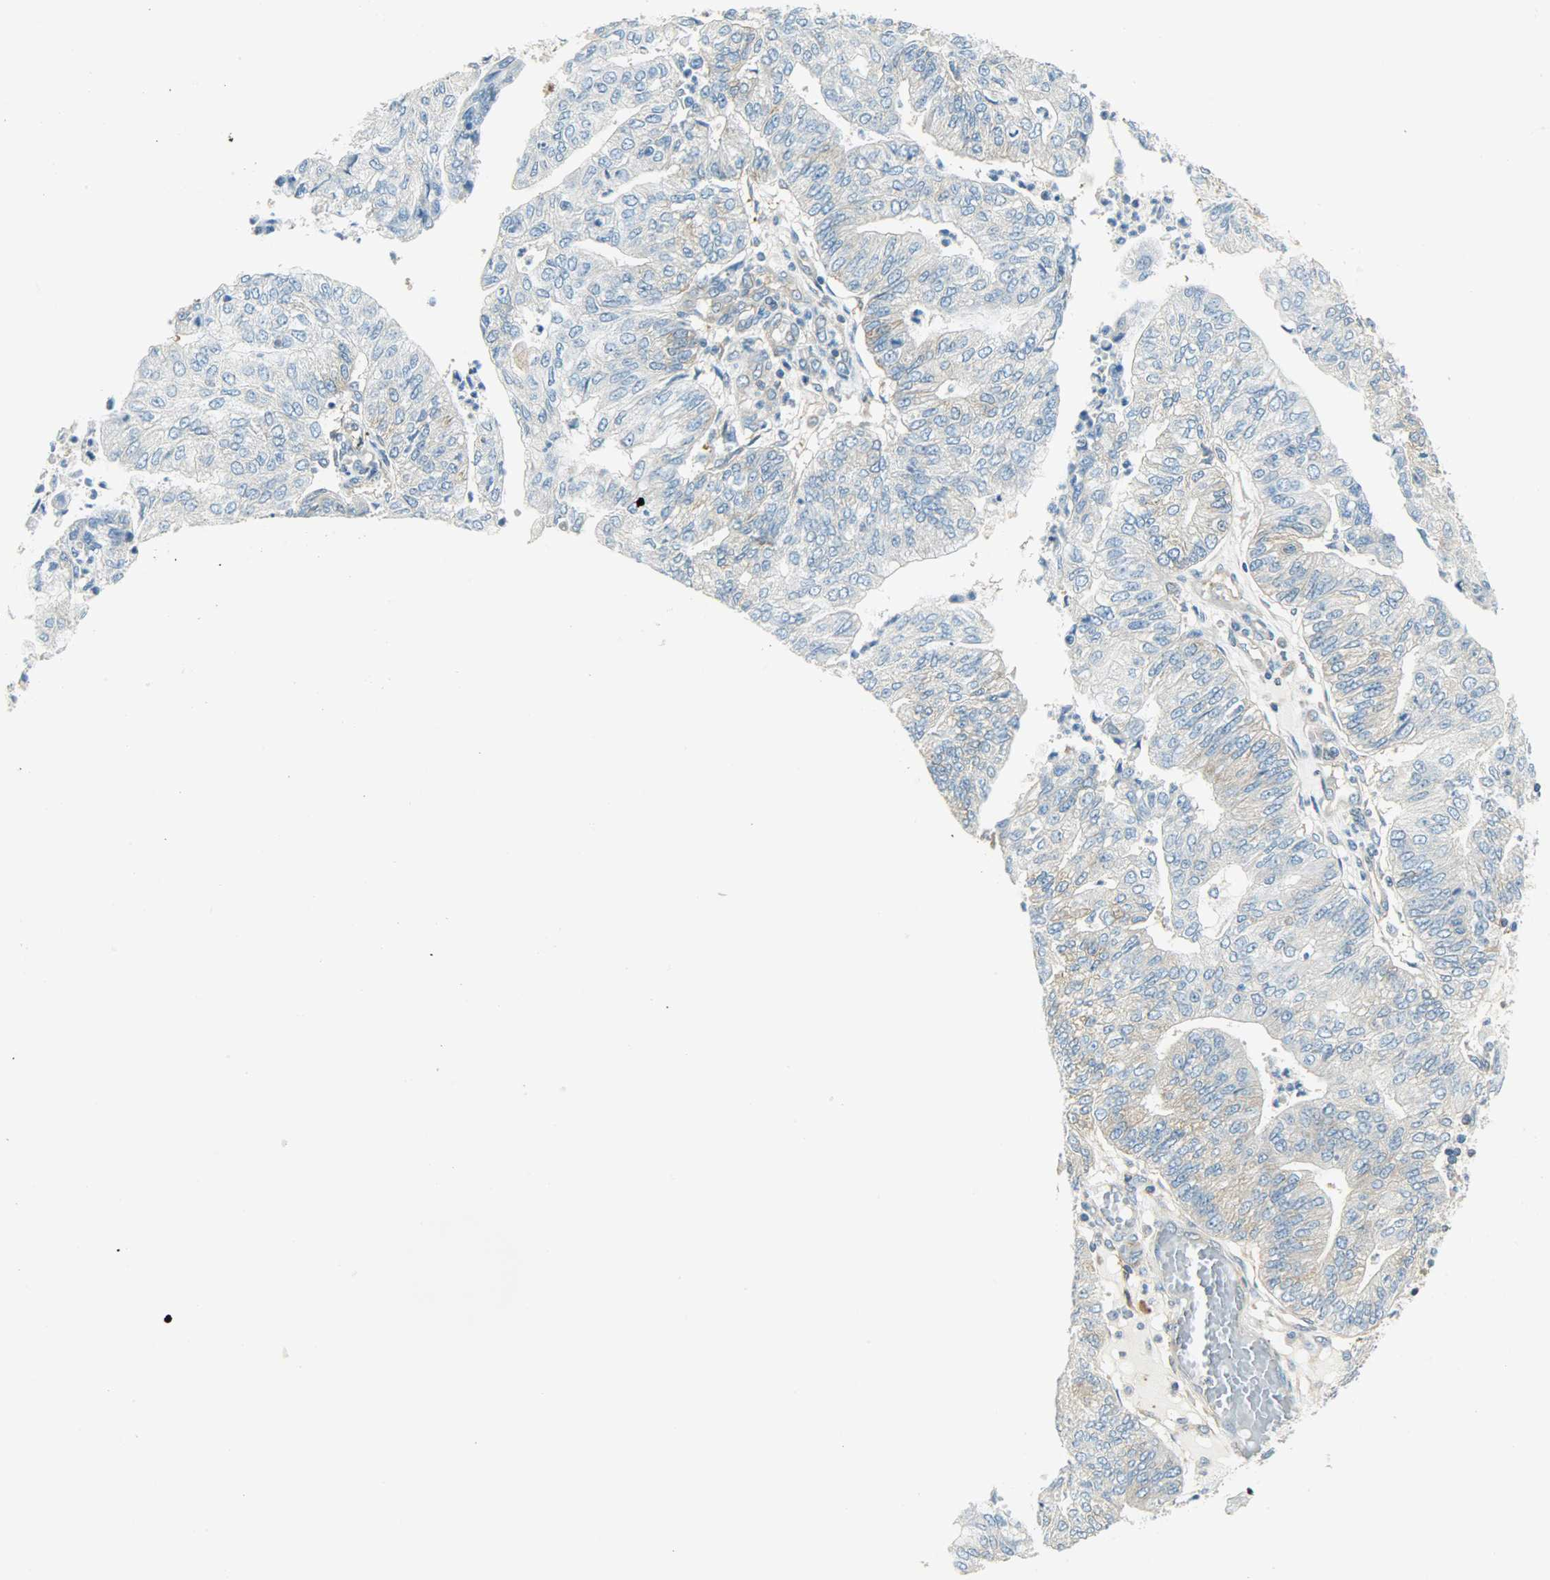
{"staining": {"intensity": "weak", "quantity": "25%-75%", "location": "cytoplasmic/membranous"}, "tissue": "endometrial cancer", "cell_type": "Tumor cells", "image_type": "cancer", "snomed": [{"axis": "morphology", "description": "Adenocarcinoma, NOS"}, {"axis": "topography", "description": "Endometrium"}], "caption": "Immunohistochemistry image of neoplastic tissue: adenocarcinoma (endometrial) stained using immunohistochemistry shows low levels of weak protein expression localized specifically in the cytoplasmic/membranous of tumor cells, appearing as a cytoplasmic/membranous brown color.", "gene": "TSC22D2", "patient": {"sex": "female", "age": 59}}